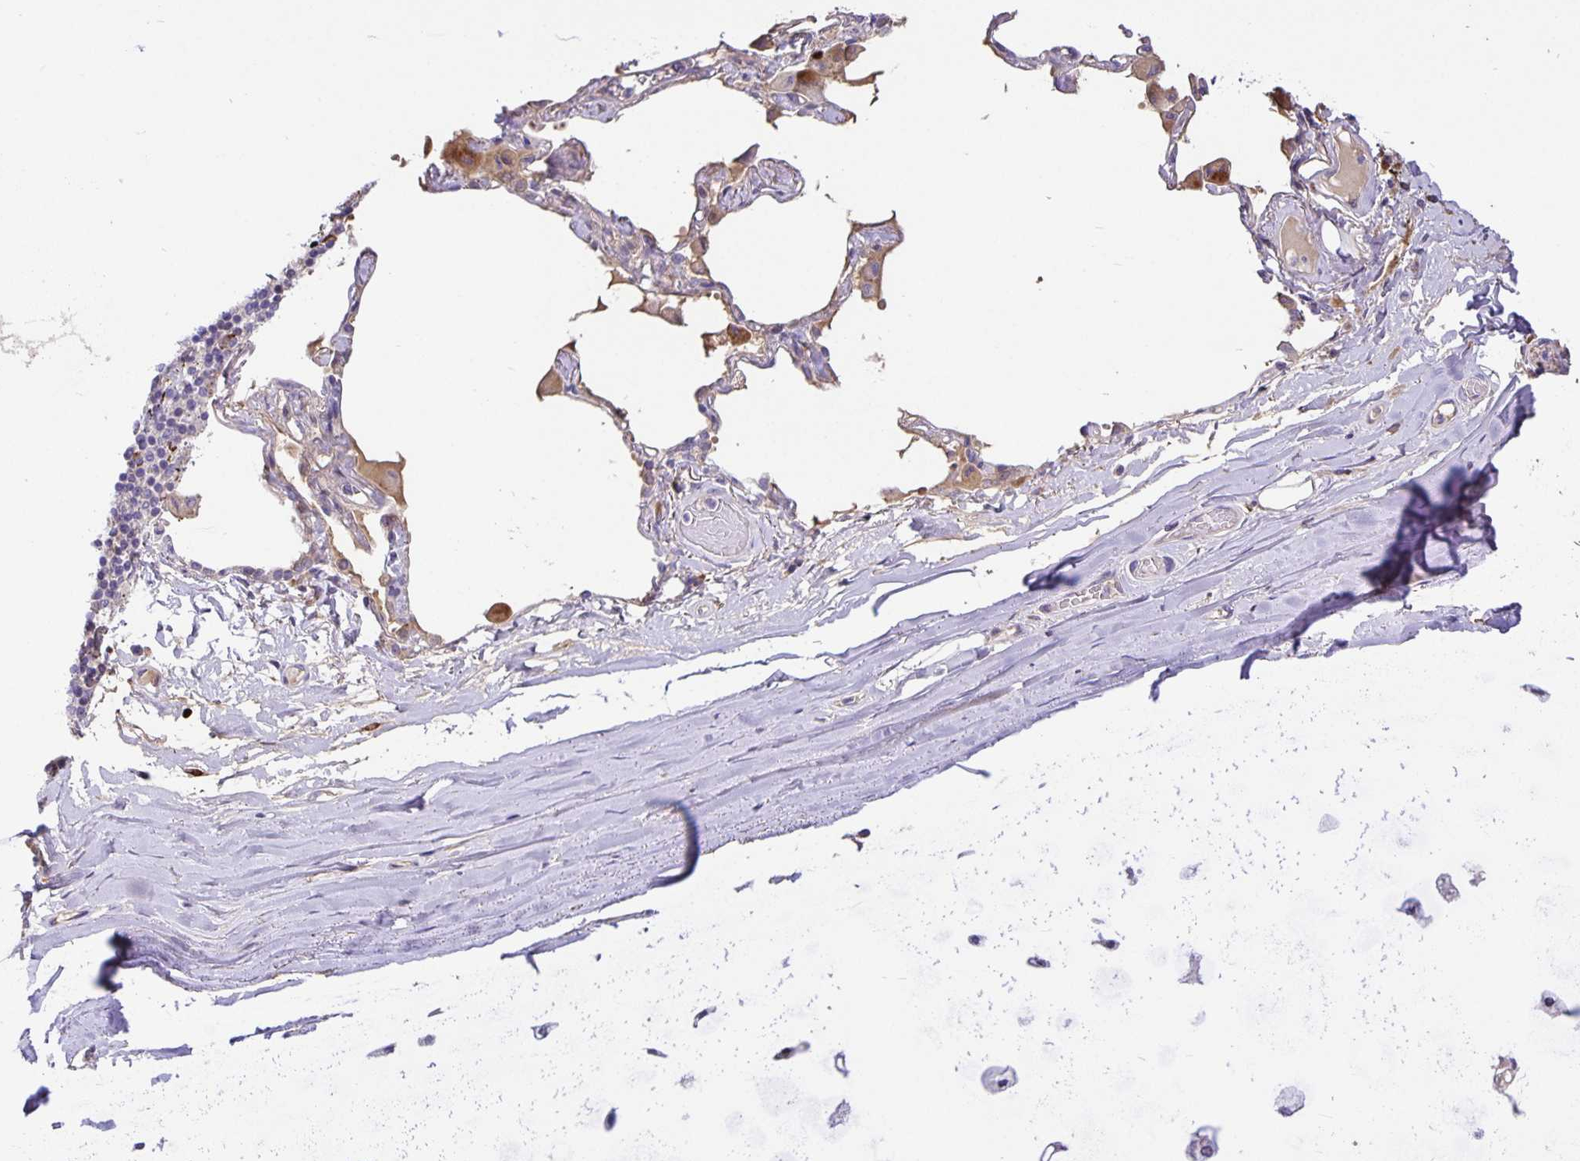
{"staining": {"intensity": "negative", "quantity": "none", "location": "none"}, "tissue": "soft tissue", "cell_type": "Chondrocytes", "image_type": "normal", "snomed": [{"axis": "morphology", "description": "Normal tissue, NOS"}, {"axis": "topography", "description": "Cartilage tissue"}, {"axis": "topography", "description": "Bronchus"}], "caption": "IHC of benign human soft tissue shows no expression in chondrocytes. (Immunohistochemistry, brightfield microscopy, high magnification).", "gene": "EML6", "patient": {"sex": "male", "age": 64}}